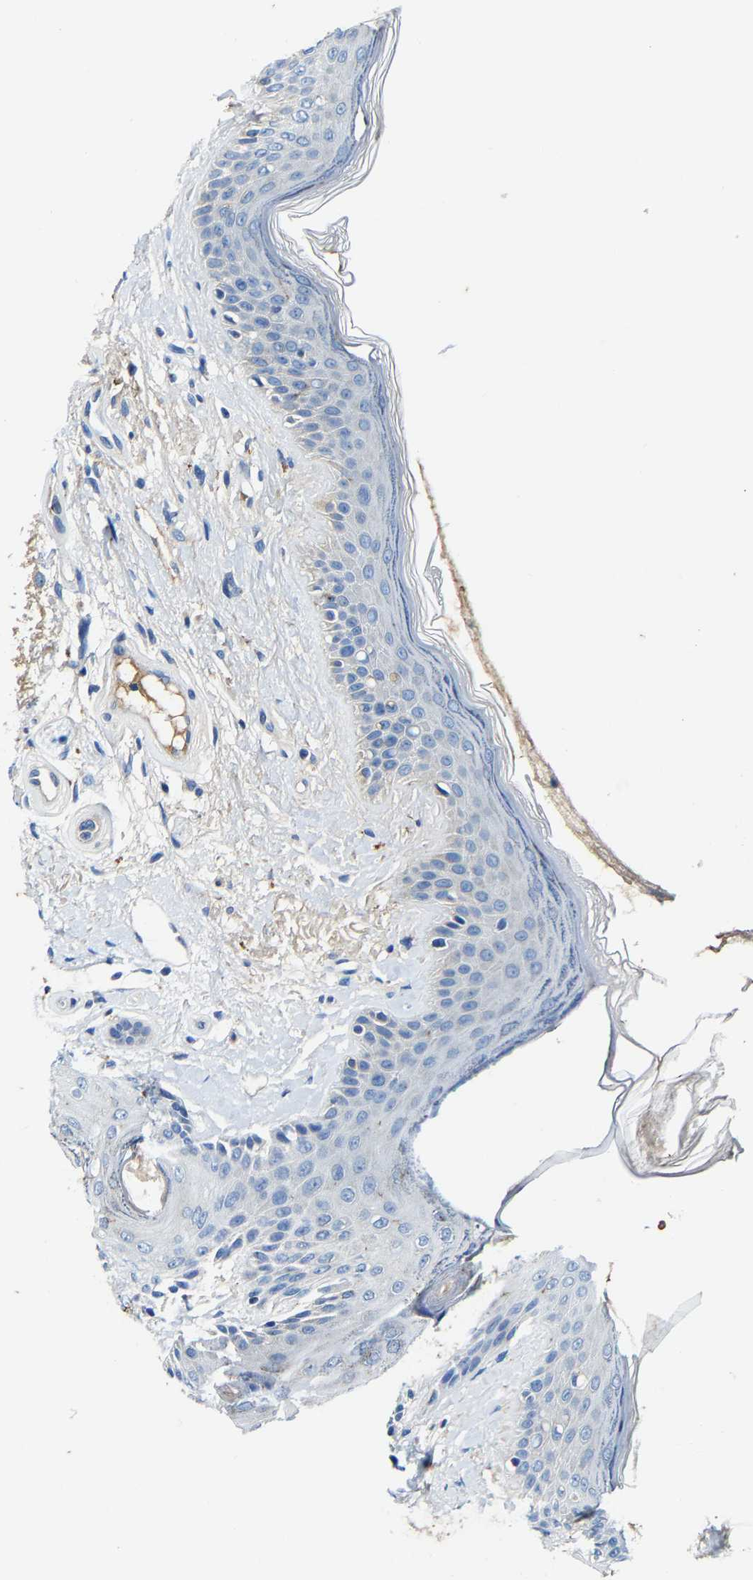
{"staining": {"intensity": "negative", "quantity": "none", "location": "none"}, "tissue": "oral mucosa", "cell_type": "Squamous epithelial cells", "image_type": "normal", "snomed": [{"axis": "morphology", "description": "Normal tissue, NOS"}, {"axis": "topography", "description": "Skin"}, {"axis": "topography", "description": "Oral tissue"}], "caption": "Oral mucosa was stained to show a protein in brown. There is no significant positivity in squamous epithelial cells. (DAB immunohistochemistry (IHC) visualized using brightfield microscopy, high magnification).", "gene": "SLC25A25", "patient": {"sex": "male", "age": 84}}